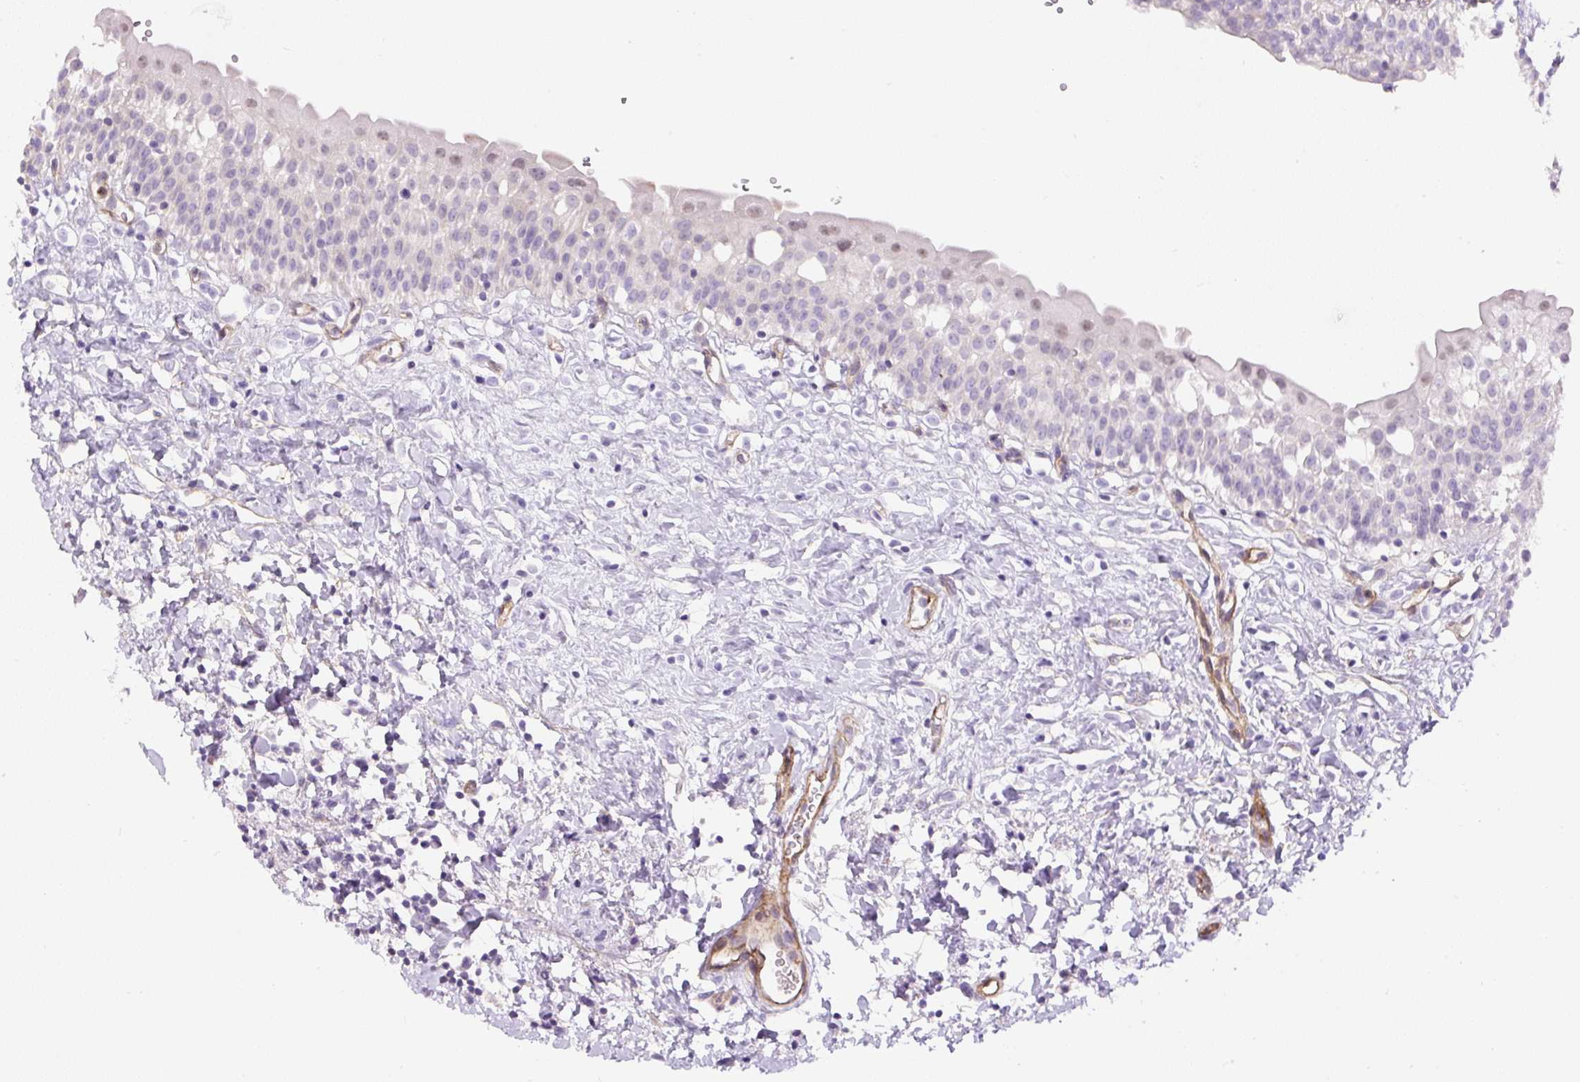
{"staining": {"intensity": "weak", "quantity": "<25%", "location": "cytoplasmic/membranous"}, "tissue": "urinary bladder", "cell_type": "Urothelial cells", "image_type": "normal", "snomed": [{"axis": "morphology", "description": "Normal tissue, NOS"}, {"axis": "topography", "description": "Urinary bladder"}], "caption": "Immunohistochemistry (IHC) image of unremarkable urinary bladder: urinary bladder stained with DAB (3,3'-diaminobenzidine) displays no significant protein staining in urothelial cells.", "gene": "B3GALT5", "patient": {"sex": "male", "age": 51}}